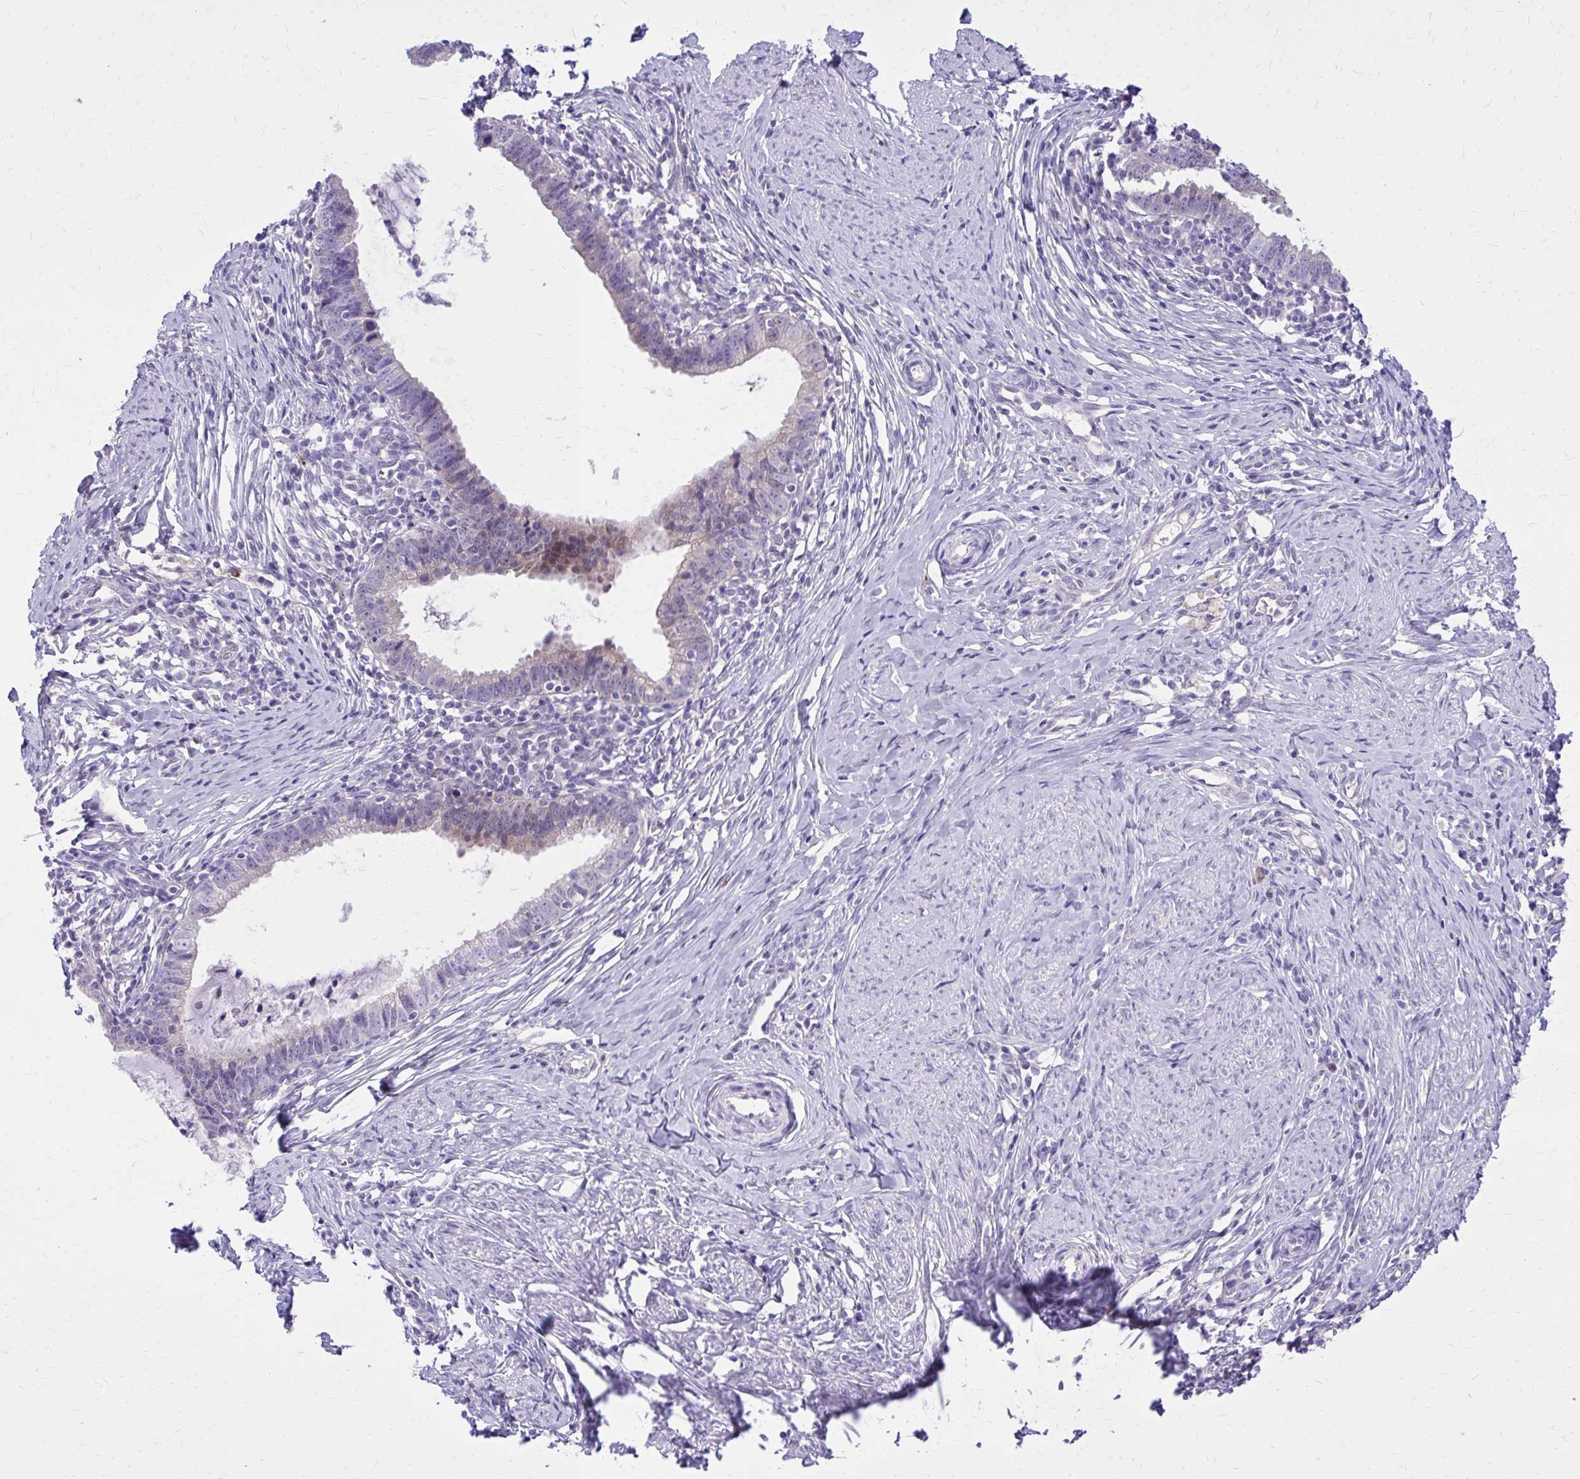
{"staining": {"intensity": "weak", "quantity": "<25%", "location": "cytoplasmic/membranous"}, "tissue": "cervical cancer", "cell_type": "Tumor cells", "image_type": "cancer", "snomed": [{"axis": "morphology", "description": "Adenocarcinoma, NOS"}, {"axis": "topography", "description": "Cervix"}], "caption": "IHC of human adenocarcinoma (cervical) demonstrates no staining in tumor cells.", "gene": "NNMT", "patient": {"sex": "female", "age": 36}}